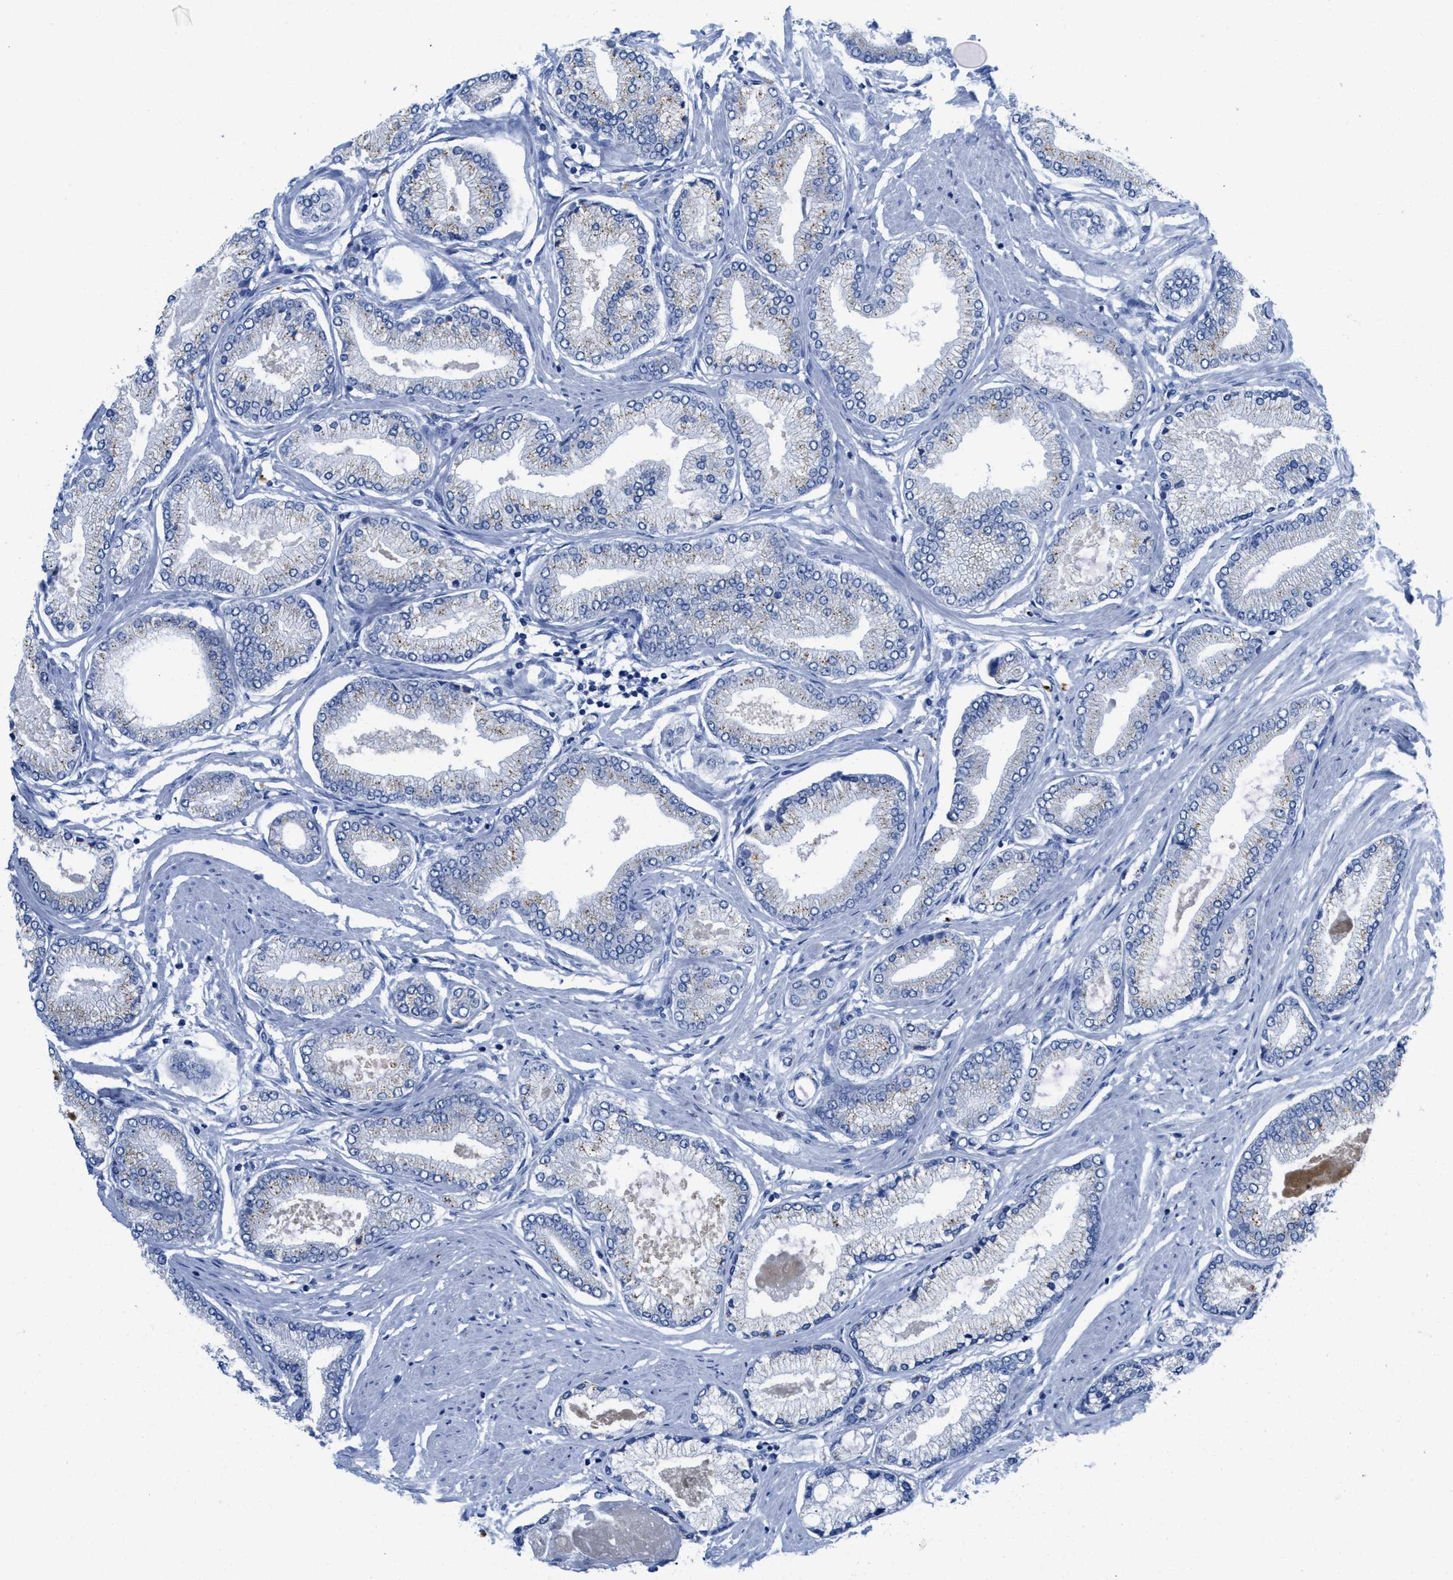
{"staining": {"intensity": "weak", "quantity": "25%-75%", "location": "cytoplasmic/membranous"}, "tissue": "prostate cancer", "cell_type": "Tumor cells", "image_type": "cancer", "snomed": [{"axis": "morphology", "description": "Adenocarcinoma, High grade"}, {"axis": "topography", "description": "Prostate"}], "caption": "Brown immunohistochemical staining in human prostate cancer (adenocarcinoma (high-grade)) shows weak cytoplasmic/membranous staining in approximately 25%-75% of tumor cells.", "gene": "WDR4", "patient": {"sex": "male", "age": 61}}